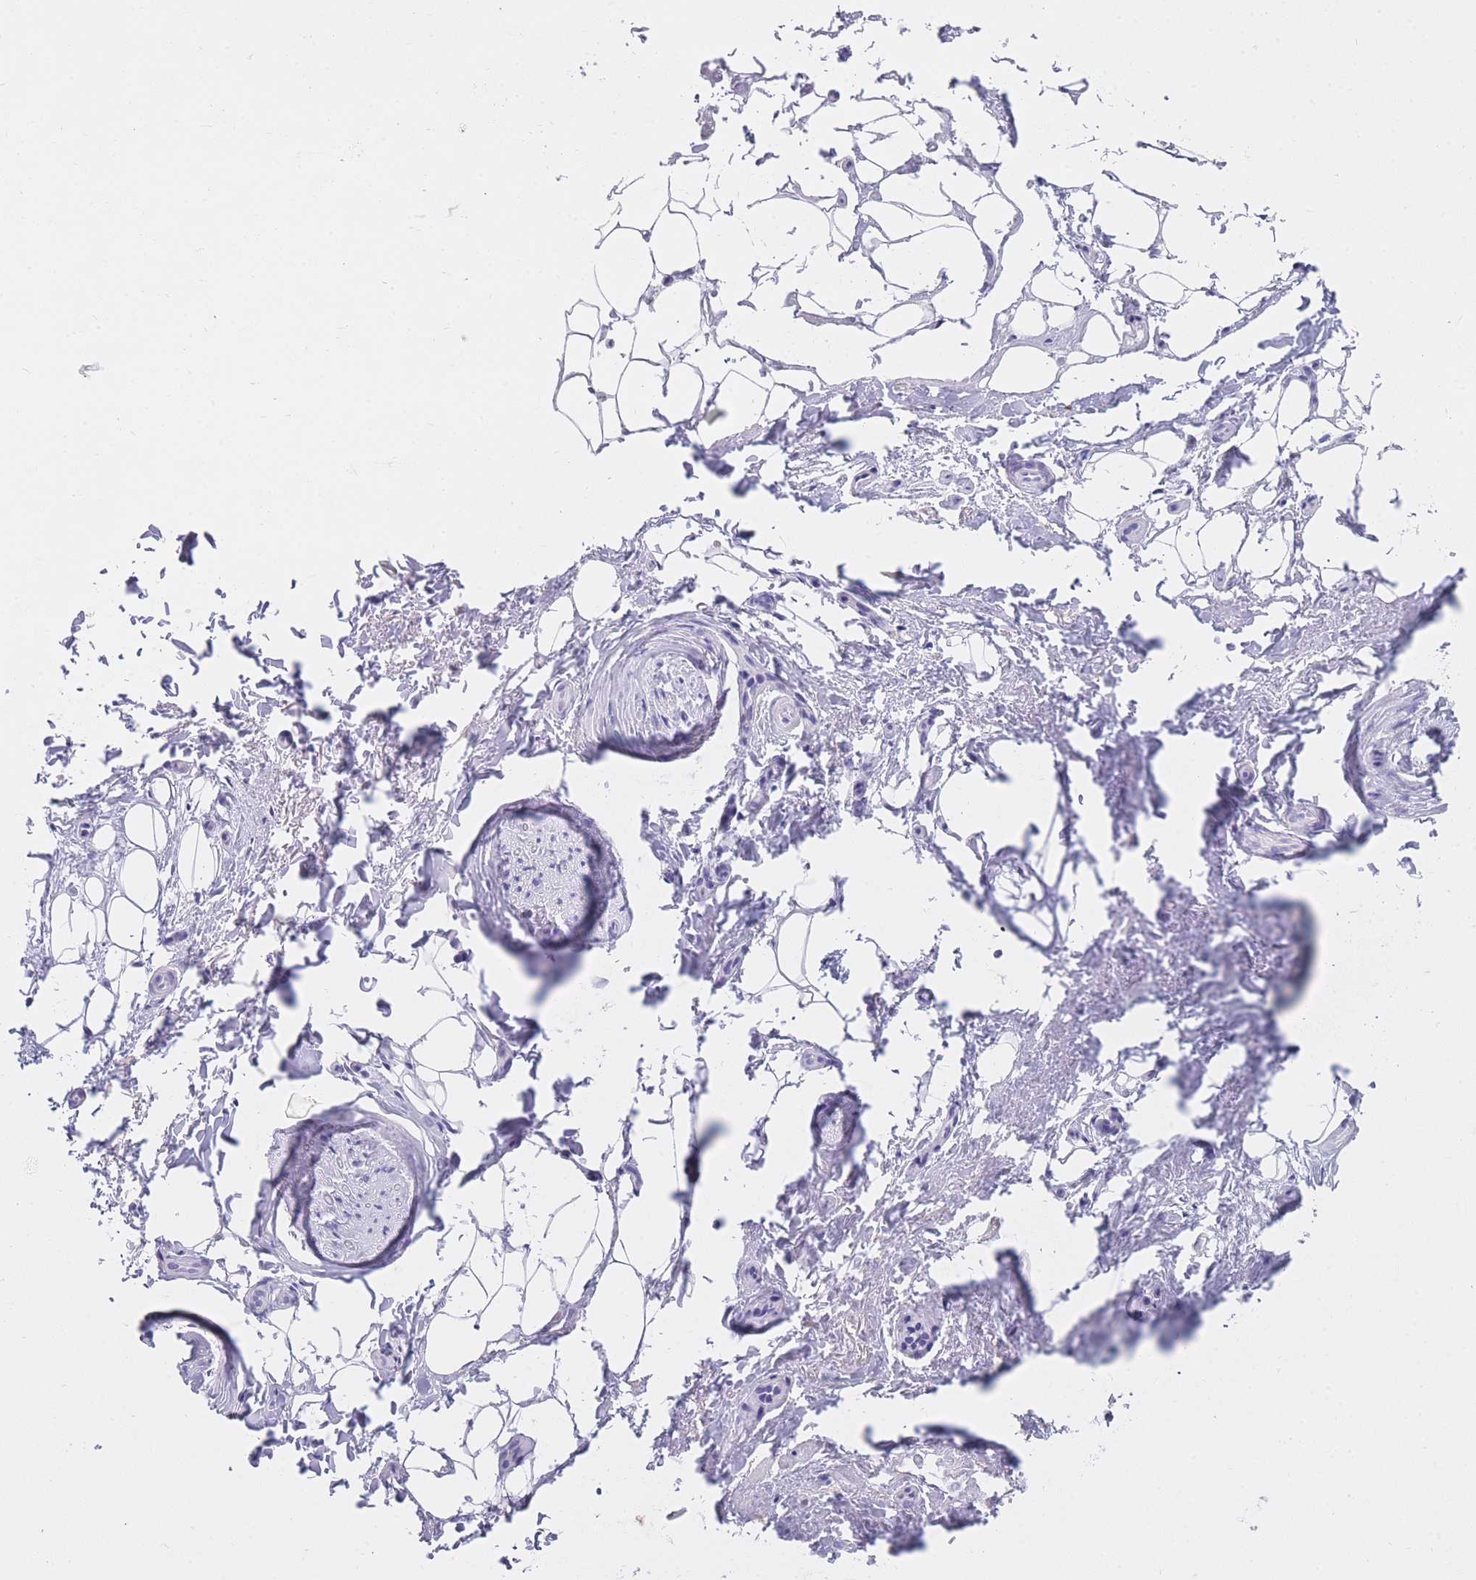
{"staining": {"intensity": "negative", "quantity": "none", "location": "none"}, "tissue": "adipose tissue", "cell_type": "Adipocytes", "image_type": "normal", "snomed": [{"axis": "morphology", "description": "Normal tissue, NOS"}, {"axis": "topography", "description": "Peripheral nerve tissue"}], "caption": "High magnification brightfield microscopy of benign adipose tissue stained with DAB (3,3'-diaminobenzidine) (brown) and counterstained with hematoxylin (blue): adipocytes show no significant positivity. Nuclei are stained in blue.", "gene": "MRPS14", "patient": {"sex": "female", "age": 61}}